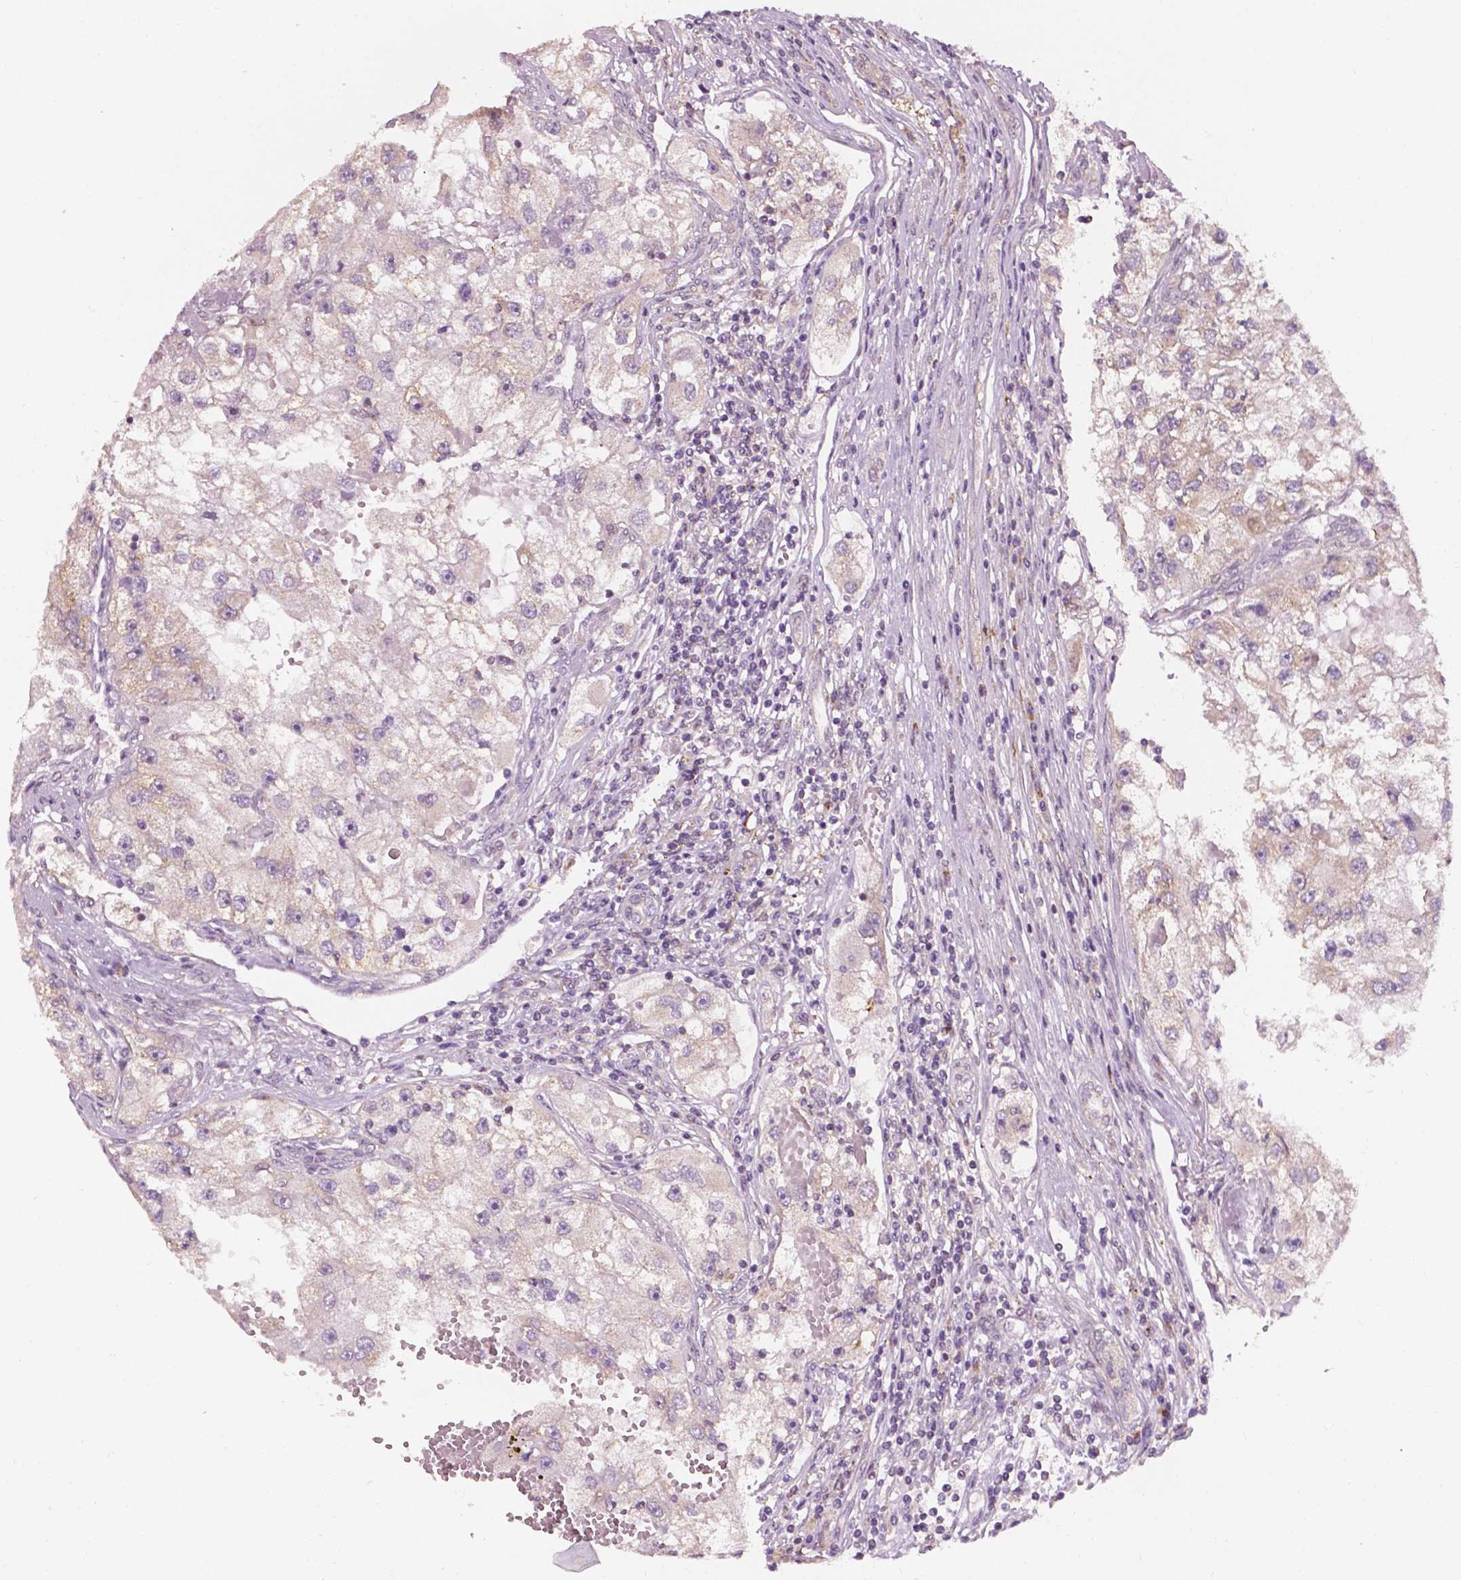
{"staining": {"intensity": "weak", "quantity": "<25%", "location": "cytoplasmic/membranous"}, "tissue": "renal cancer", "cell_type": "Tumor cells", "image_type": "cancer", "snomed": [{"axis": "morphology", "description": "Adenocarcinoma, NOS"}, {"axis": "topography", "description": "Kidney"}], "caption": "A high-resolution histopathology image shows immunohistochemistry staining of adenocarcinoma (renal), which shows no significant expression in tumor cells. The staining was performed using DAB (3,3'-diaminobenzidine) to visualize the protein expression in brown, while the nuclei were stained in blue with hematoxylin (Magnification: 20x).", "gene": "EBAG9", "patient": {"sex": "male", "age": 63}}